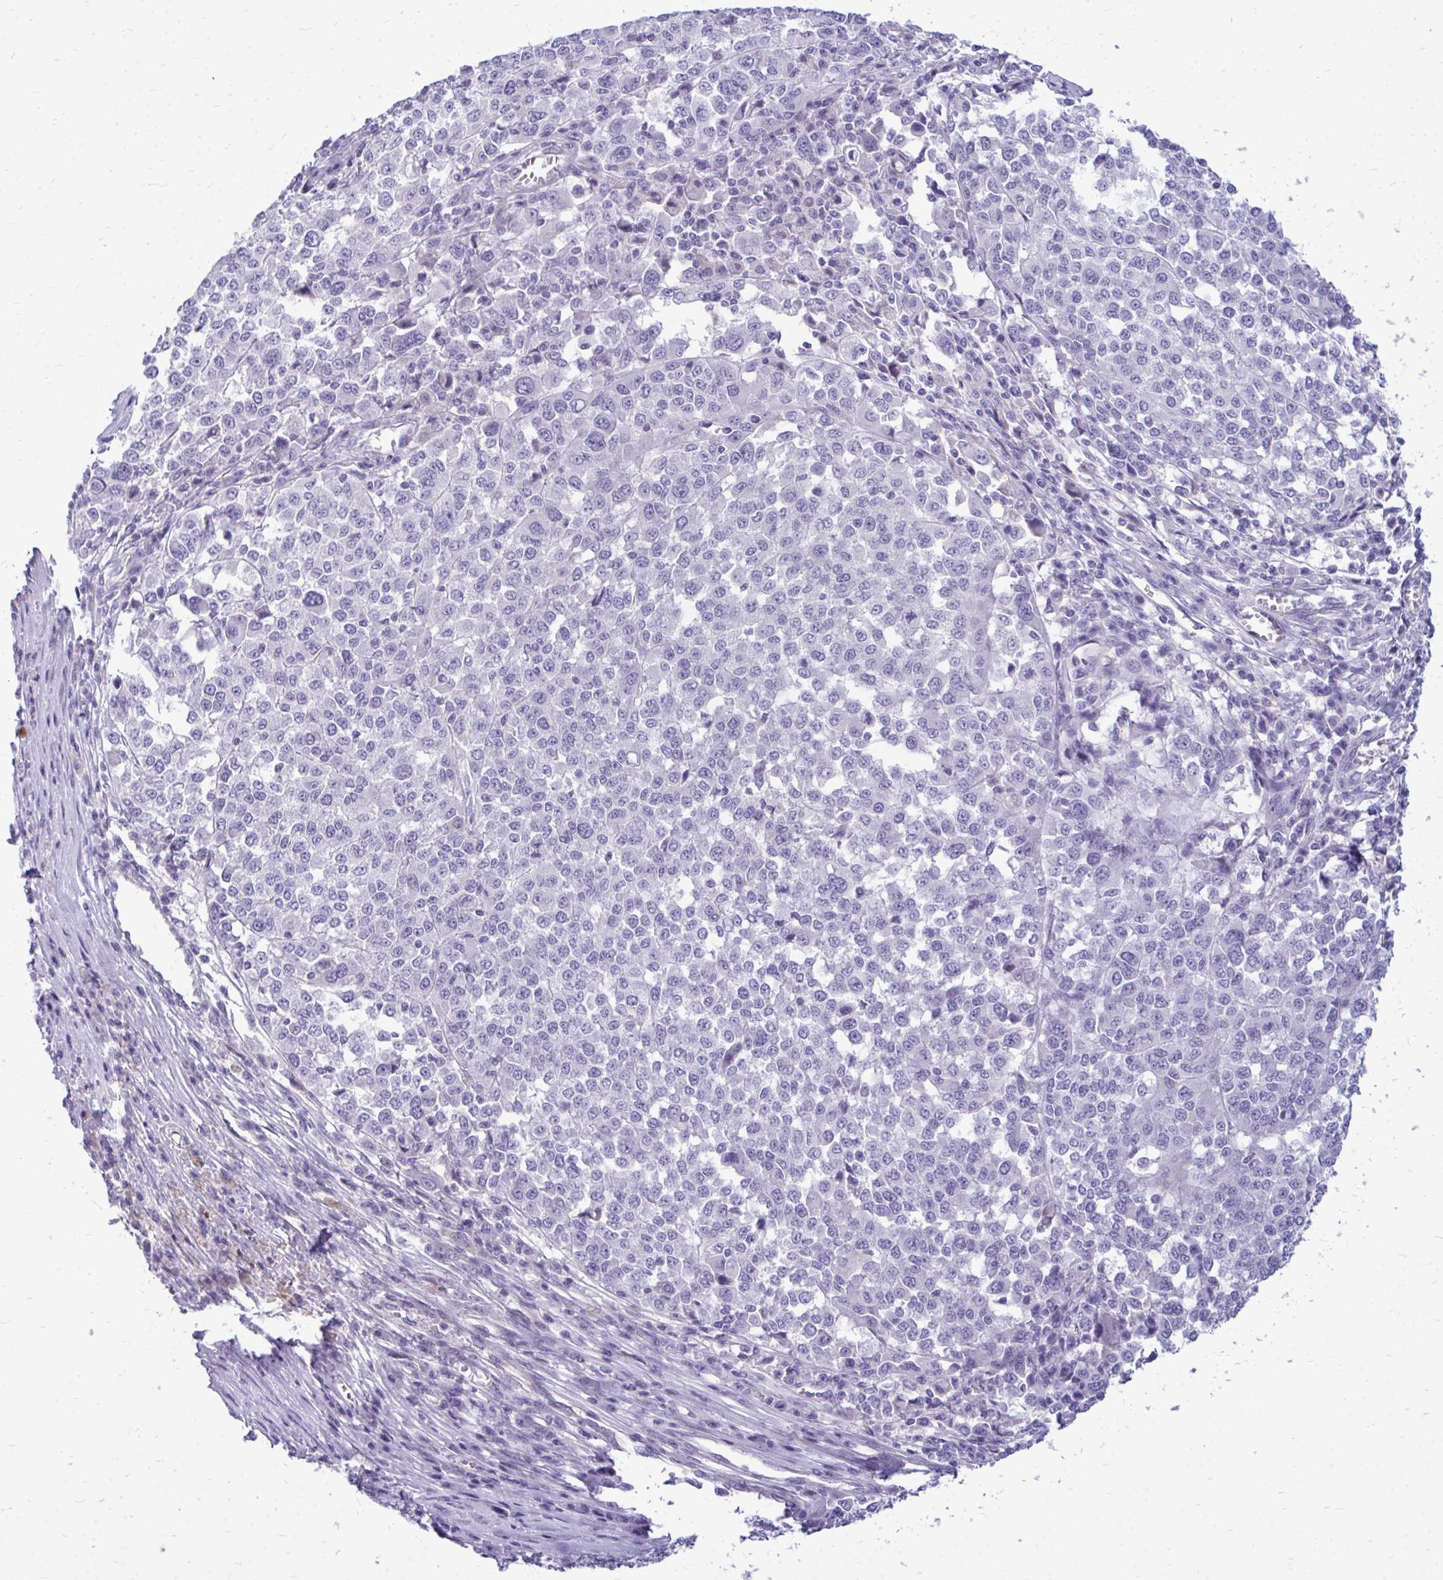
{"staining": {"intensity": "negative", "quantity": "none", "location": "none"}, "tissue": "melanoma", "cell_type": "Tumor cells", "image_type": "cancer", "snomed": [{"axis": "morphology", "description": "Malignant melanoma, Metastatic site"}, {"axis": "topography", "description": "Lymph node"}], "caption": "Immunohistochemical staining of human melanoma demonstrates no significant staining in tumor cells. (Immunohistochemistry, brightfield microscopy, high magnification).", "gene": "FABP3", "patient": {"sex": "male", "age": 44}}